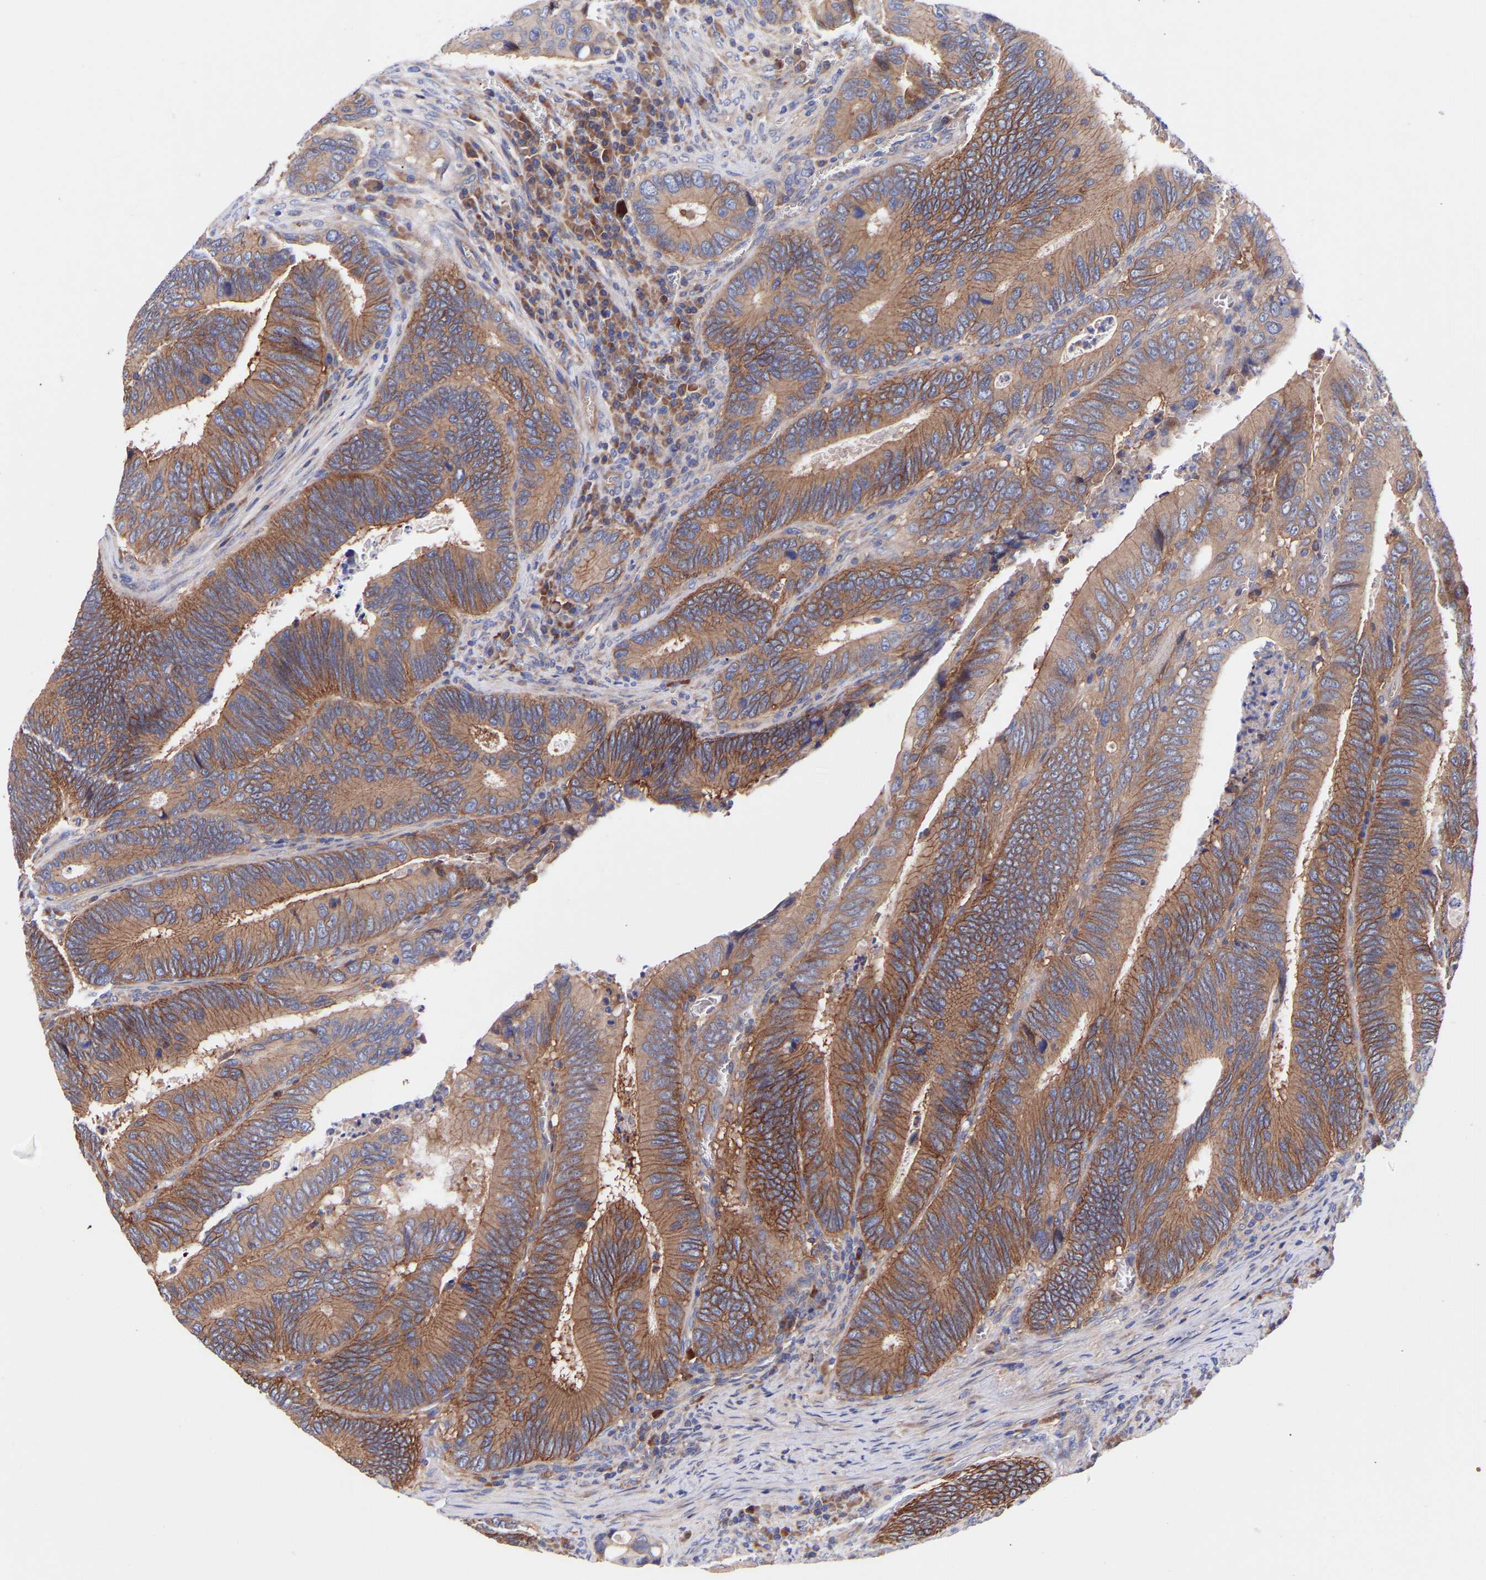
{"staining": {"intensity": "moderate", "quantity": ">75%", "location": "cytoplasmic/membranous"}, "tissue": "colorectal cancer", "cell_type": "Tumor cells", "image_type": "cancer", "snomed": [{"axis": "morphology", "description": "Inflammation, NOS"}, {"axis": "morphology", "description": "Adenocarcinoma, NOS"}, {"axis": "topography", "description": "Colon"}], "caption": "Protein staining of colorectal cancer tissue displays moderate cytoplasmic/membranous positivity in about >75% of tumor cells.", "gene": "AIMP2", "patient": {"sex": "male", "age": 72}}